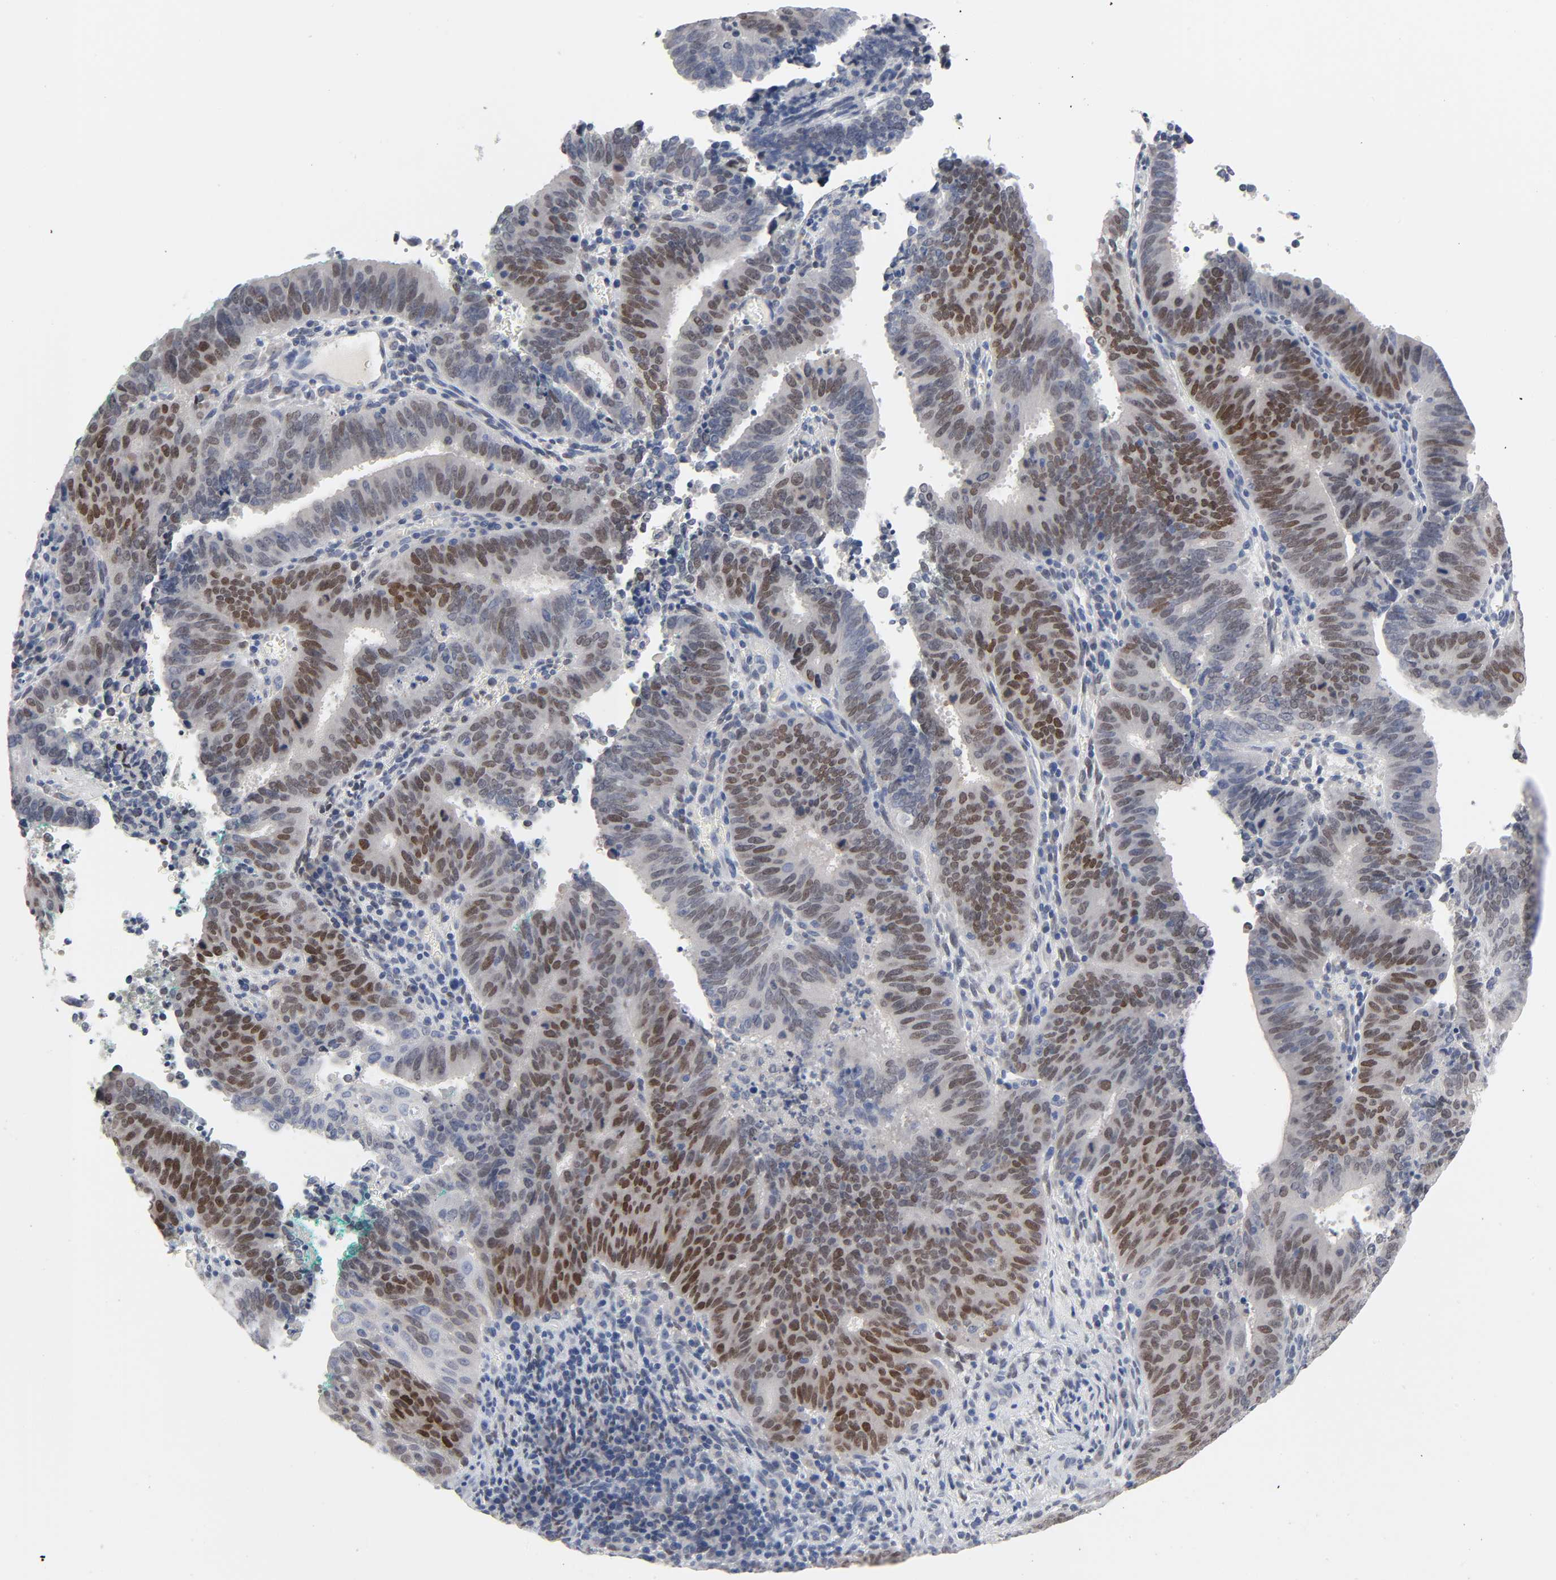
{"staining": {"intensity": "moderate", "quantity": ">75%", "location": "nuclear"}, "tissue": "cervical cancer", "cell_type": "Tumor cells", "image_type": "cancer", "snomed": [{"axis": "morphology", "description": "Adenocarcinoma, NOS"}, {"axis": "topography", "description": "Cervix"}], "caption": "DAB immunohistochemical staining of cervical cancer (adenocarcinoma) displays moderate nuclear protein expression in approximately >75% of tumor cells.", "gene": "SALL2", "patient": {"sex": "female", "age": 44}}